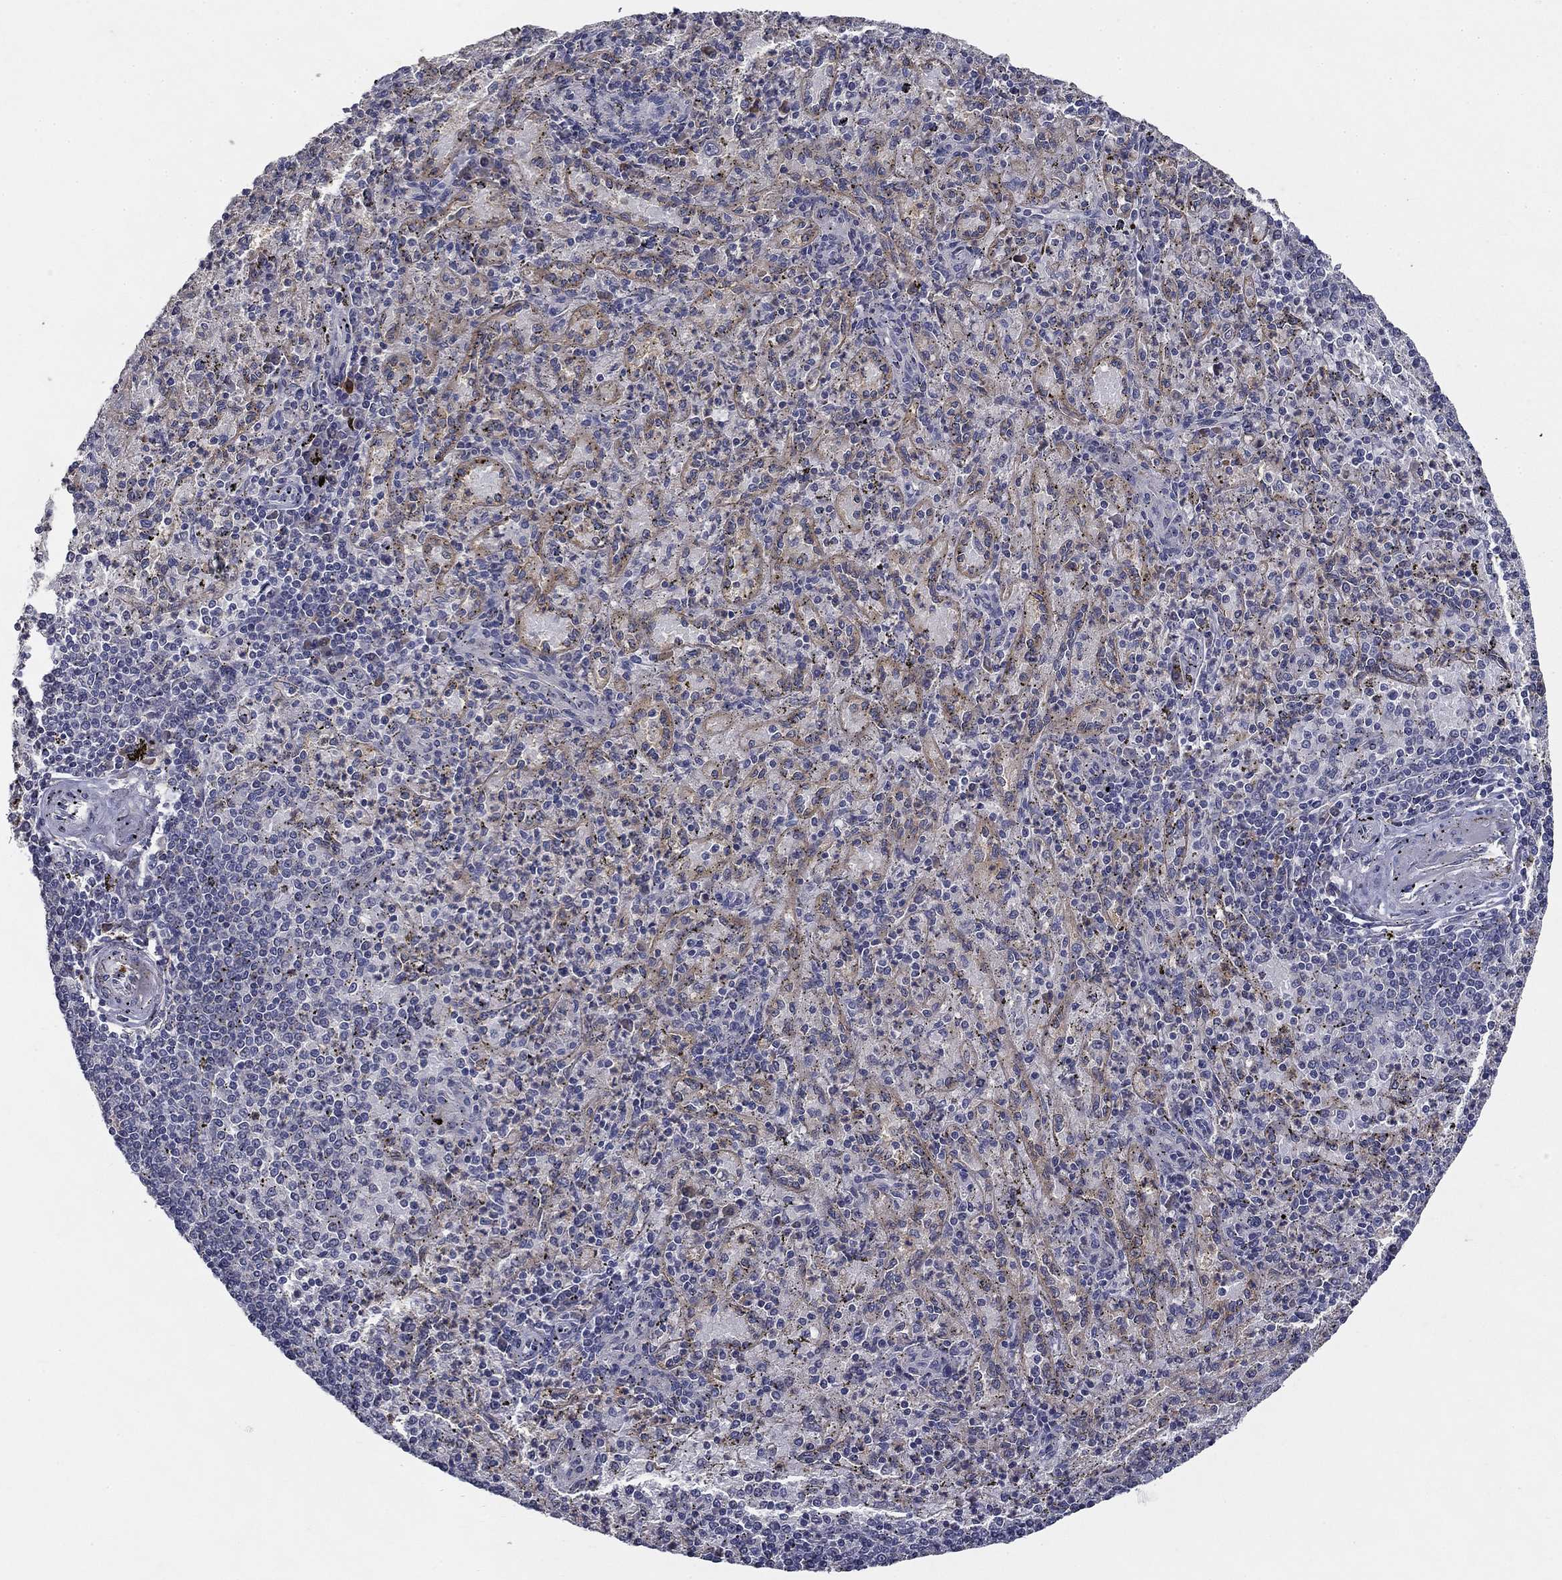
{"staining": {"intensity": "negative", "quantity": "none", "location": "none"}, "tissue": "spleen", "cell_type": "Cells in red pulp", "image_type": "normal", "snomed": [{"axis": "morphology", "description": "Normal tissue, NOS"}, {"axis": "topography", "description": "Spleen"}], "caption": "IHC micrograph of benign human spleen stained for a protein (brown), which demonstrates no positivity in cells in red pulp. (Brightfield microscopy of DAB immunohistochemistry (IHC) at high magnification).", "gene": "CD274", "patient": {"sex": "male", "age": 60}}